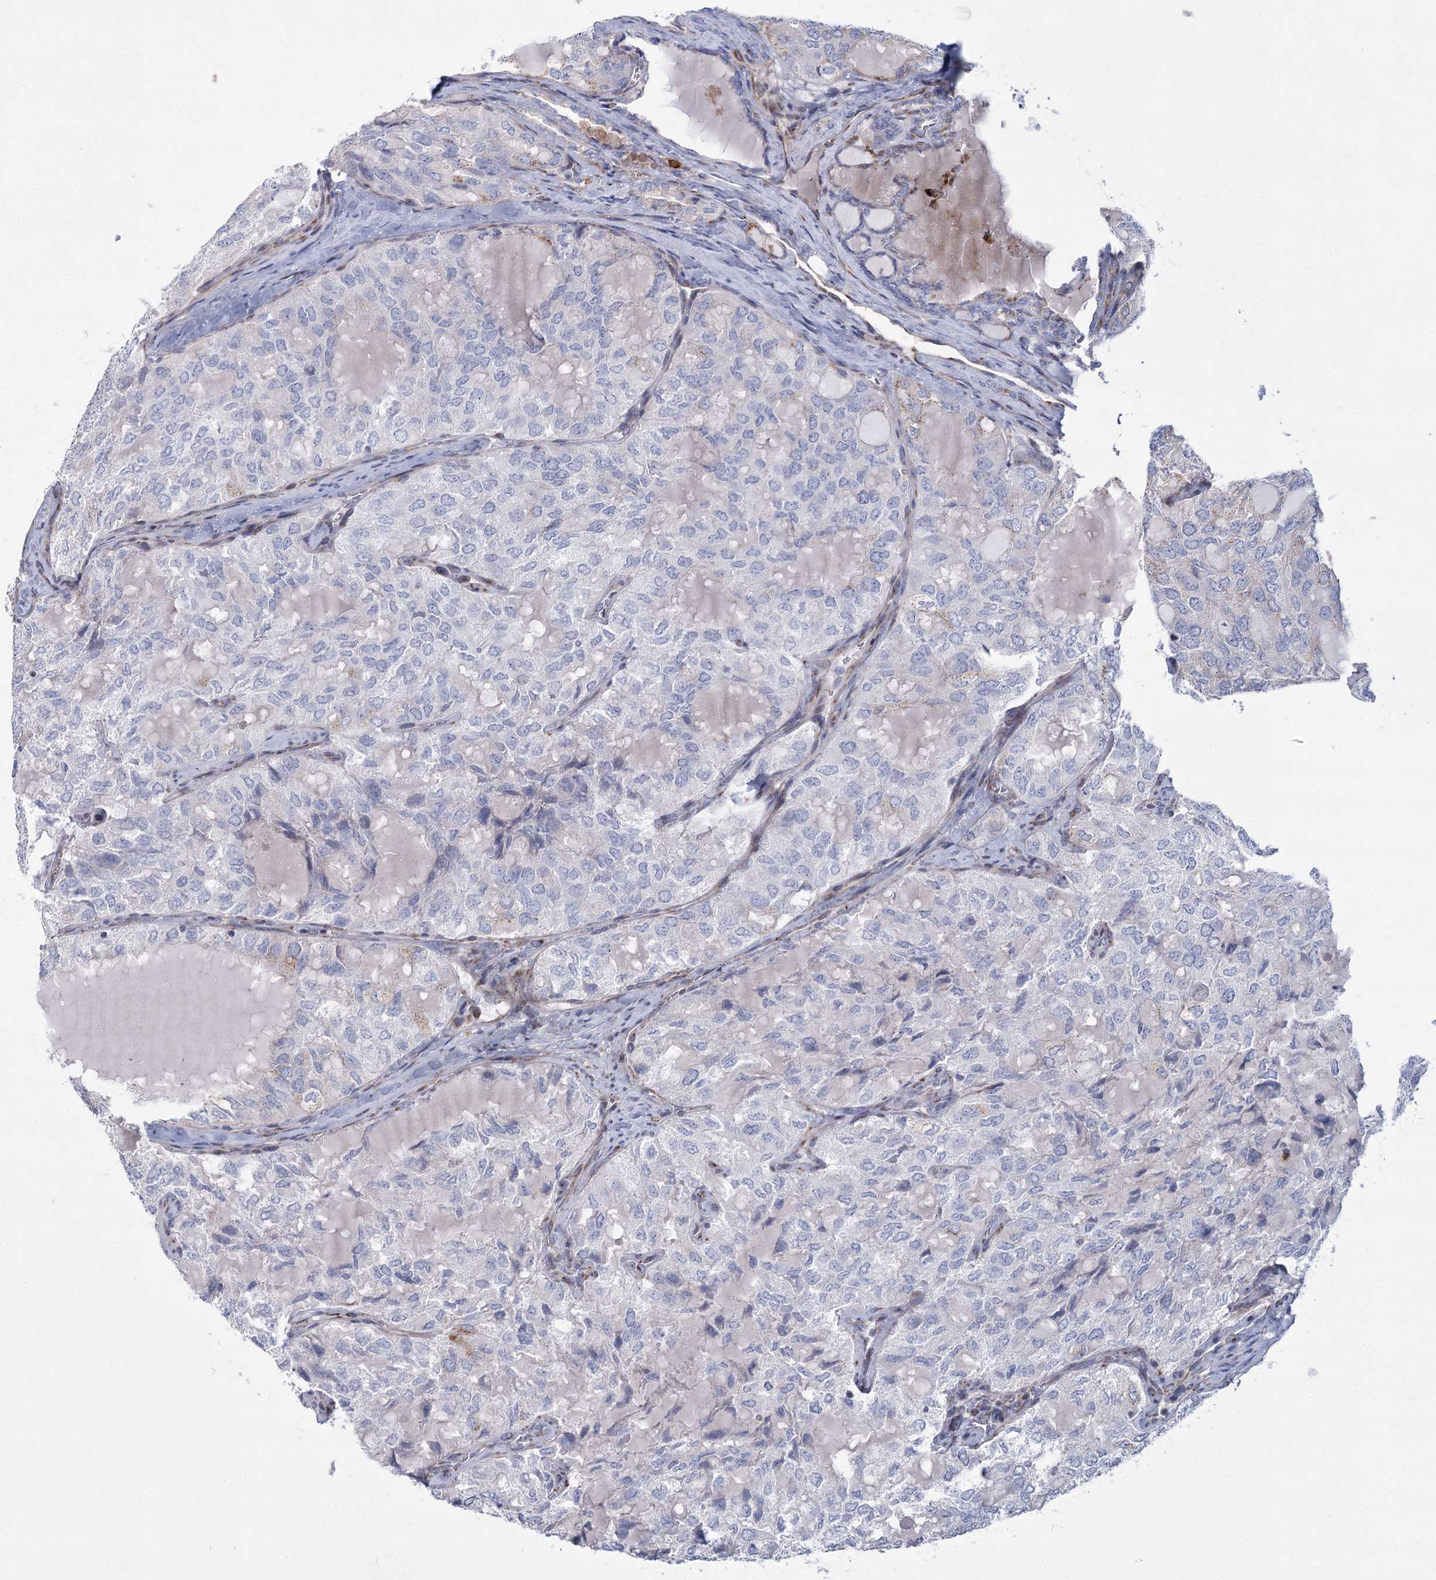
{"staining": {"intensity": "negative", "quantity": "none", "location": "none"}, "tissue": "thyroid cancer", "cell_type": "Tumor cells", "image_type": "cancer", "snomed": [{"axis": "morphology", "description": "Follicular adenoma carcinoma, NOS"}, {"axis": "topography", "description": "Thyroid gland"}], "caption": "Immunohistochemical staining of human thyroid follicular adenoma carcinoma shows no significant positivity in tumor cells. The staining is performed using DAB brown chromogen with nuclei counter-stained in using hematoxylin.", "gene": "NME7", "patient": {"sex": "male", "age": 75}}